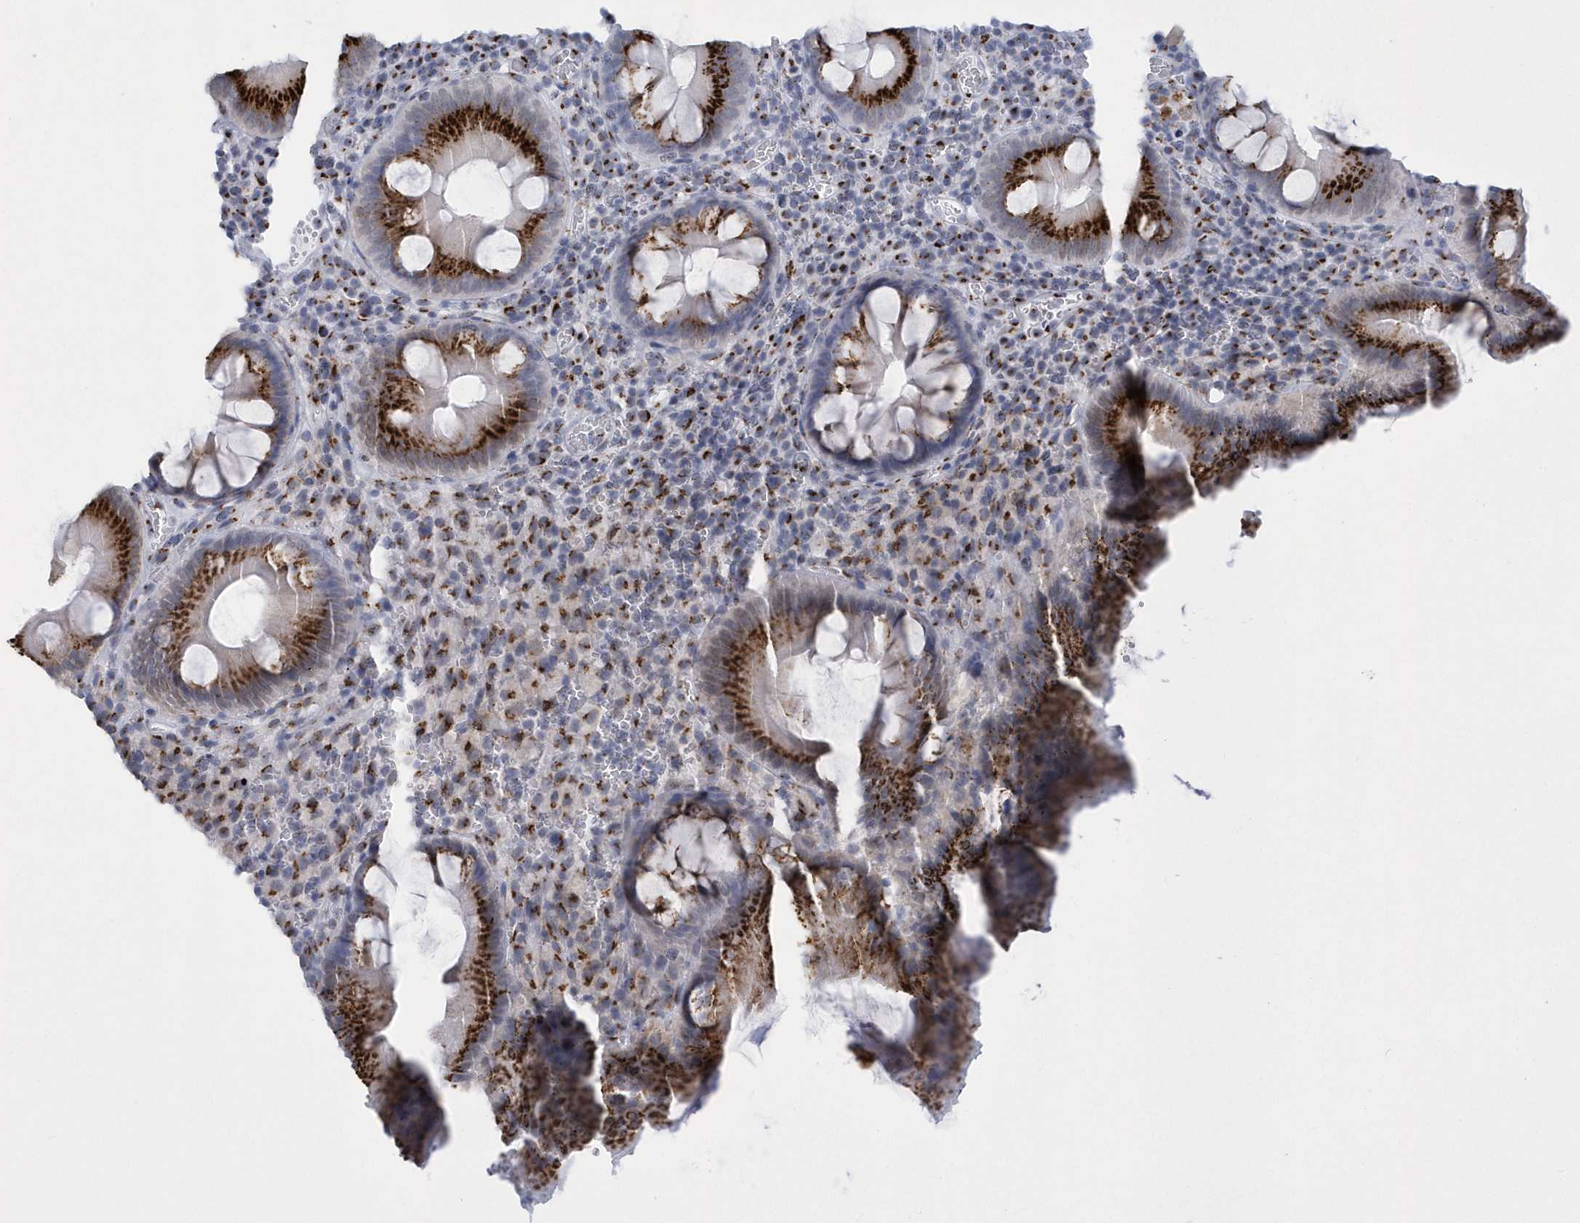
{"staining": {"intensity": "strong", "quantity": ">75%", "location": "cytoplasmic/membranous"}, "tissue": "colorectal cancer", "cell_type": "Tumor cells", "image_type": "cancer", "snomed": [{"axis": "morphology", "description": "Adenocarcinoma, NOS"}, {"axis": "topography", "description": "Colon"}], "caption": "This micrograph reveals IHC staining of colorectal adenocarcinoma, with high strong cytoplasmic/membranous expression in about >75% of tumor cells.", "gene": "SLX9", "patient": {"sex": "female", "age": 66}}